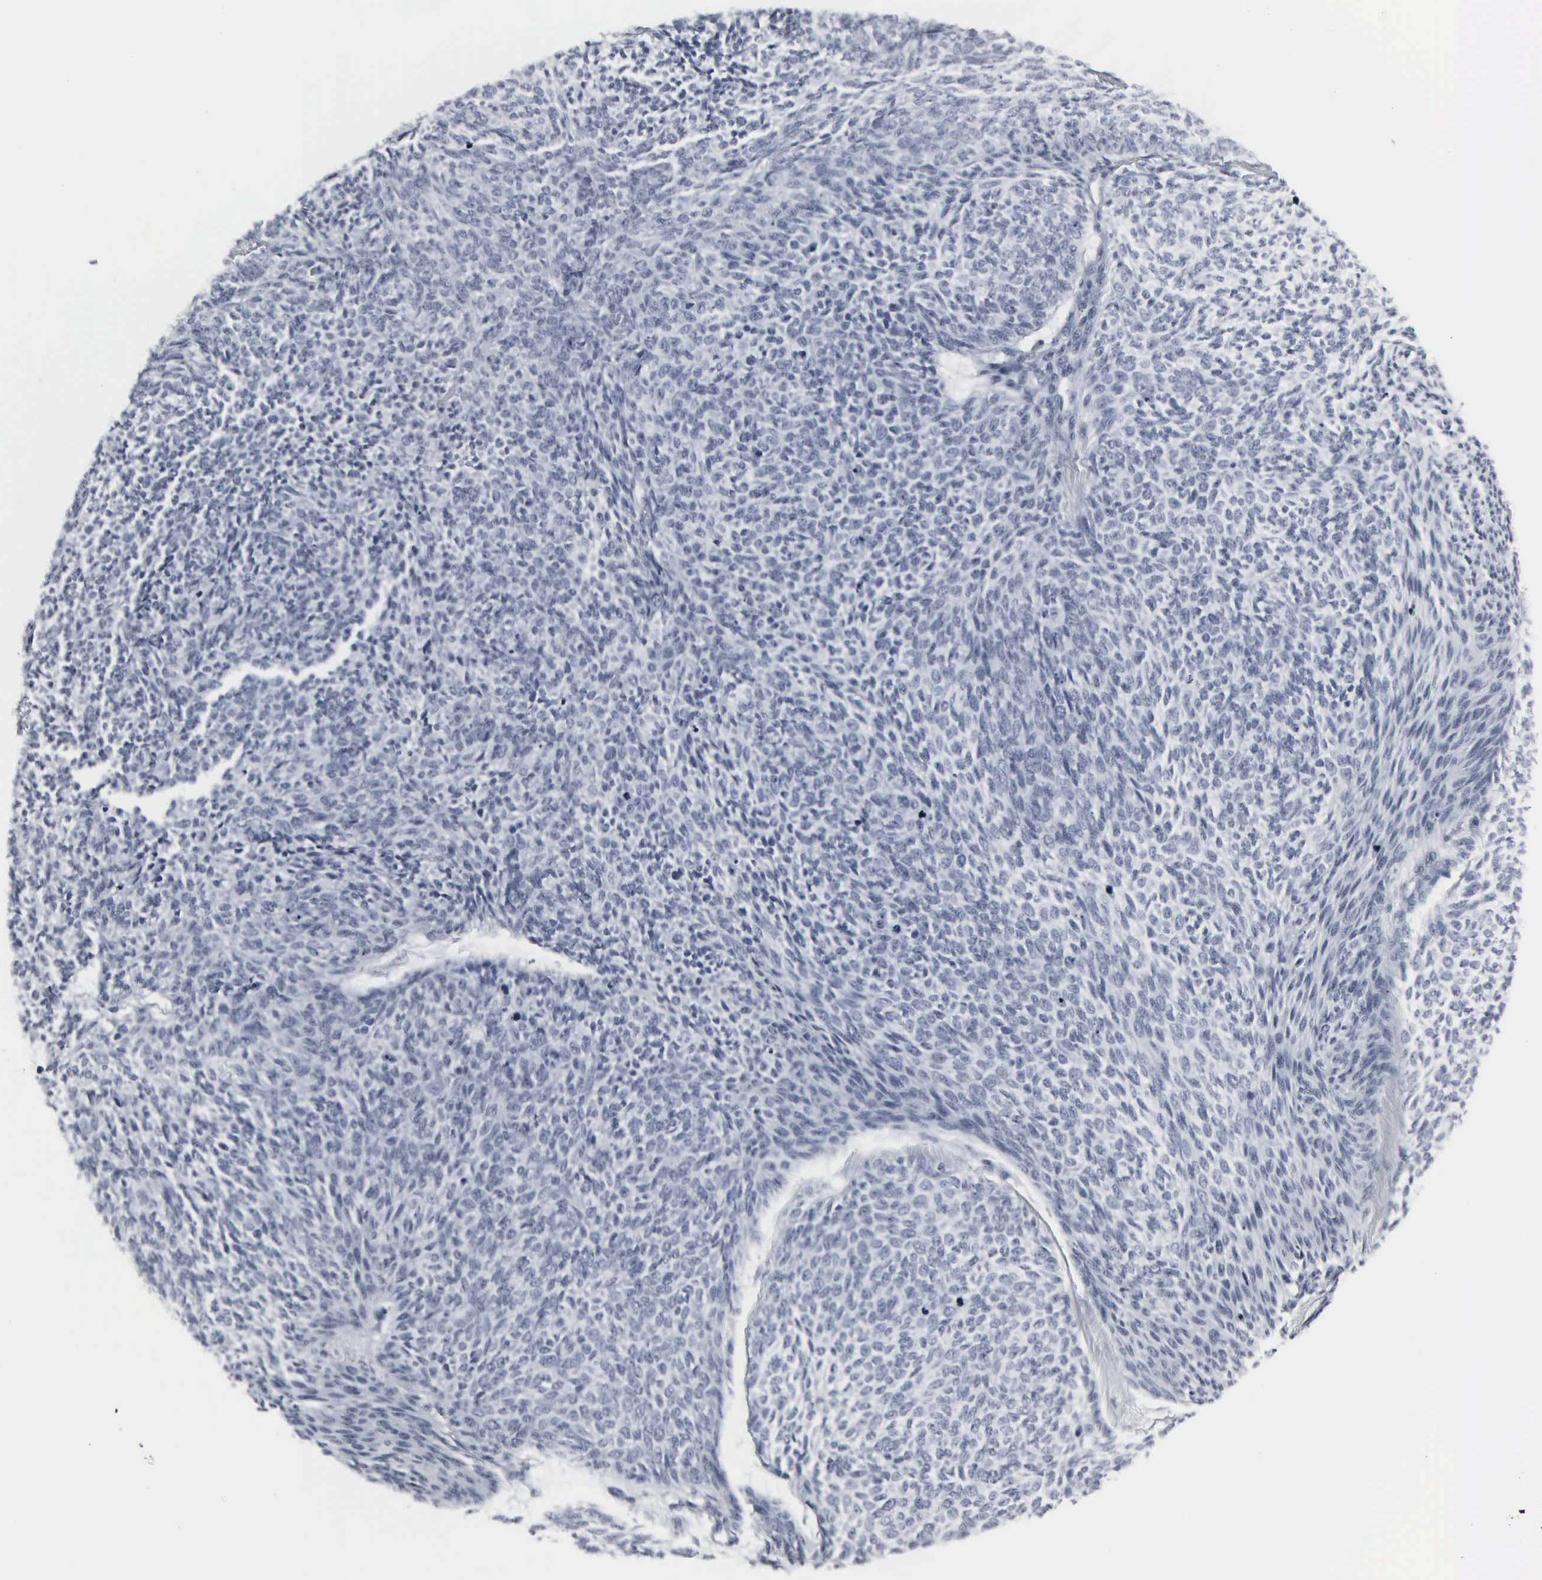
{"staining": {"intensity": "negative", "quantity": "none", "location": "none"}, "tissue": "skin cancer", "cell_type": "Tumor cells", "image_type": "cancer", "snomed": [{"axis": "morphology", "description": "Basal cell carcinoma"}, {"axis": "topography", "description": "Skin"}], "caption": "Immunohistochemistry micrograph of skin cancer stained for a protein (brown), which displays no expression in tumor cells.", "gene": "DGCR2", "patient": {"sex": "male", "age": 84}}